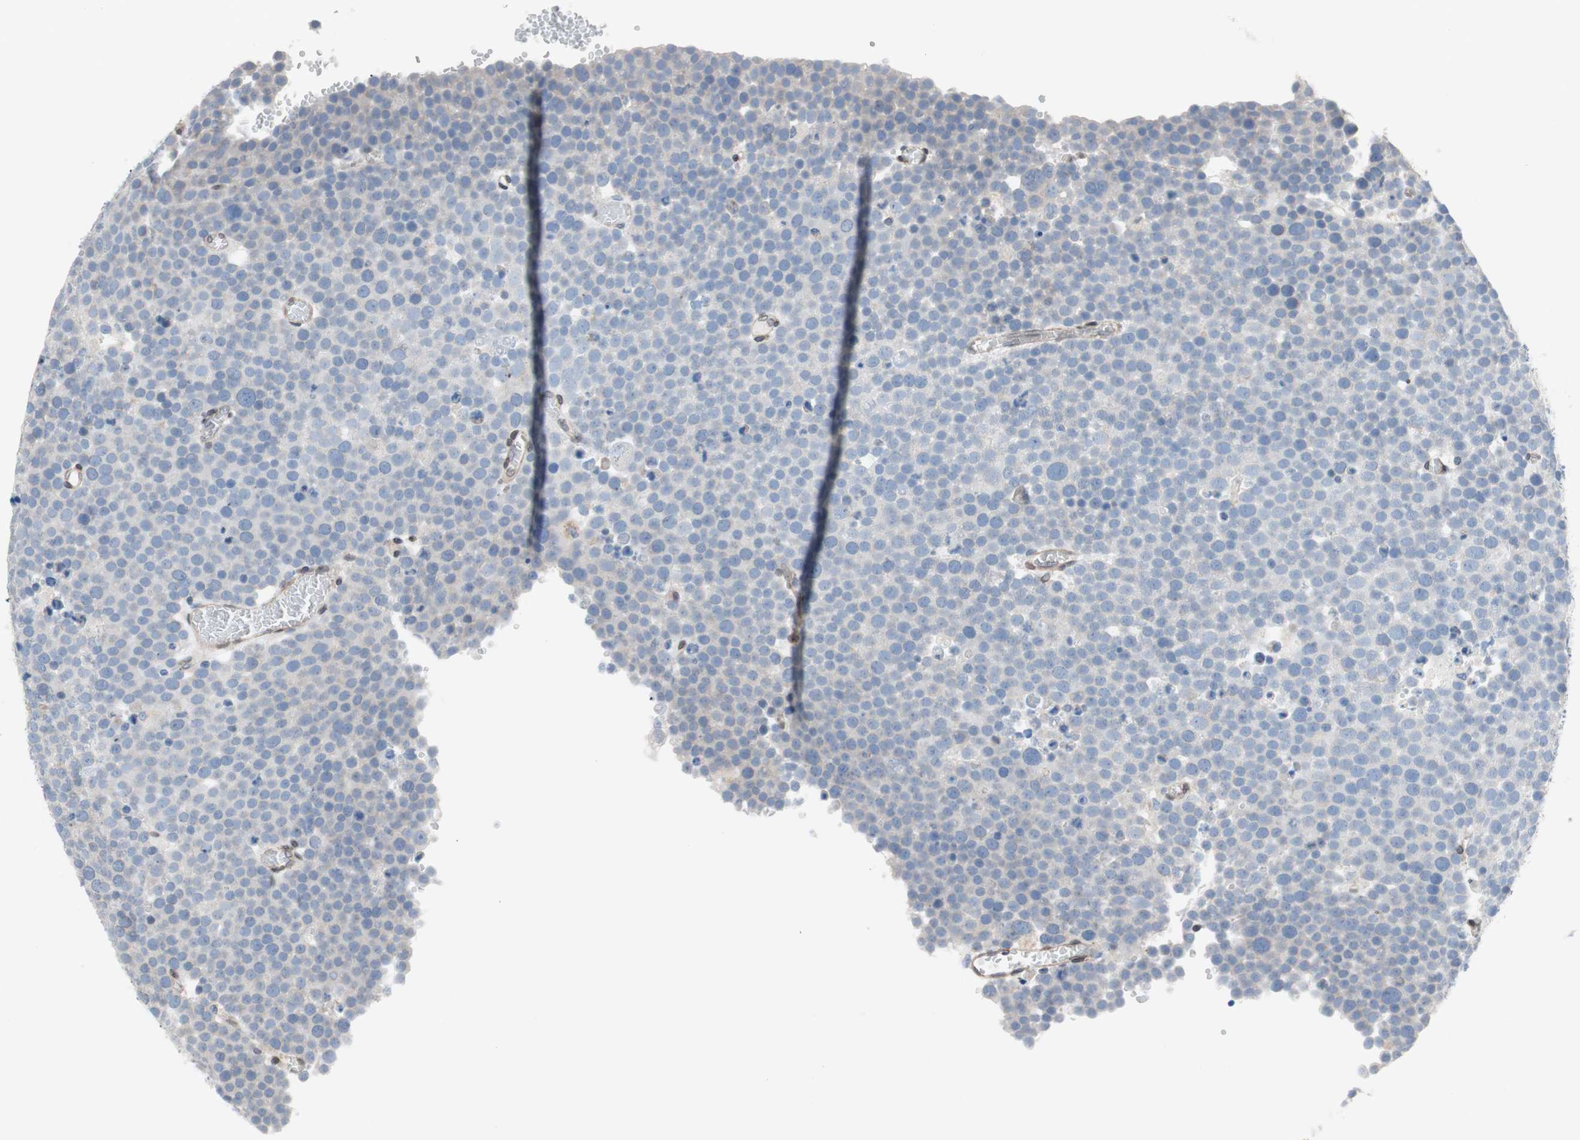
{"staining": {"intensity": "negative", "quantity": "none", "location": "none"}, "tissue": "testis cancer", "cell_type": "Tumor cells", "image_type": "cancer", "snomed": [{"axis": "morphology", "description": "Seminoma, NOS"}, {"axis": "topography", "description": "Testis"}], "caption": "Testis seminoma was stained to show a protein in brown. There is no significant expression in tumor cells.", "gene": "ARNT2", "patient": {"sex": "male", "age": 71}}